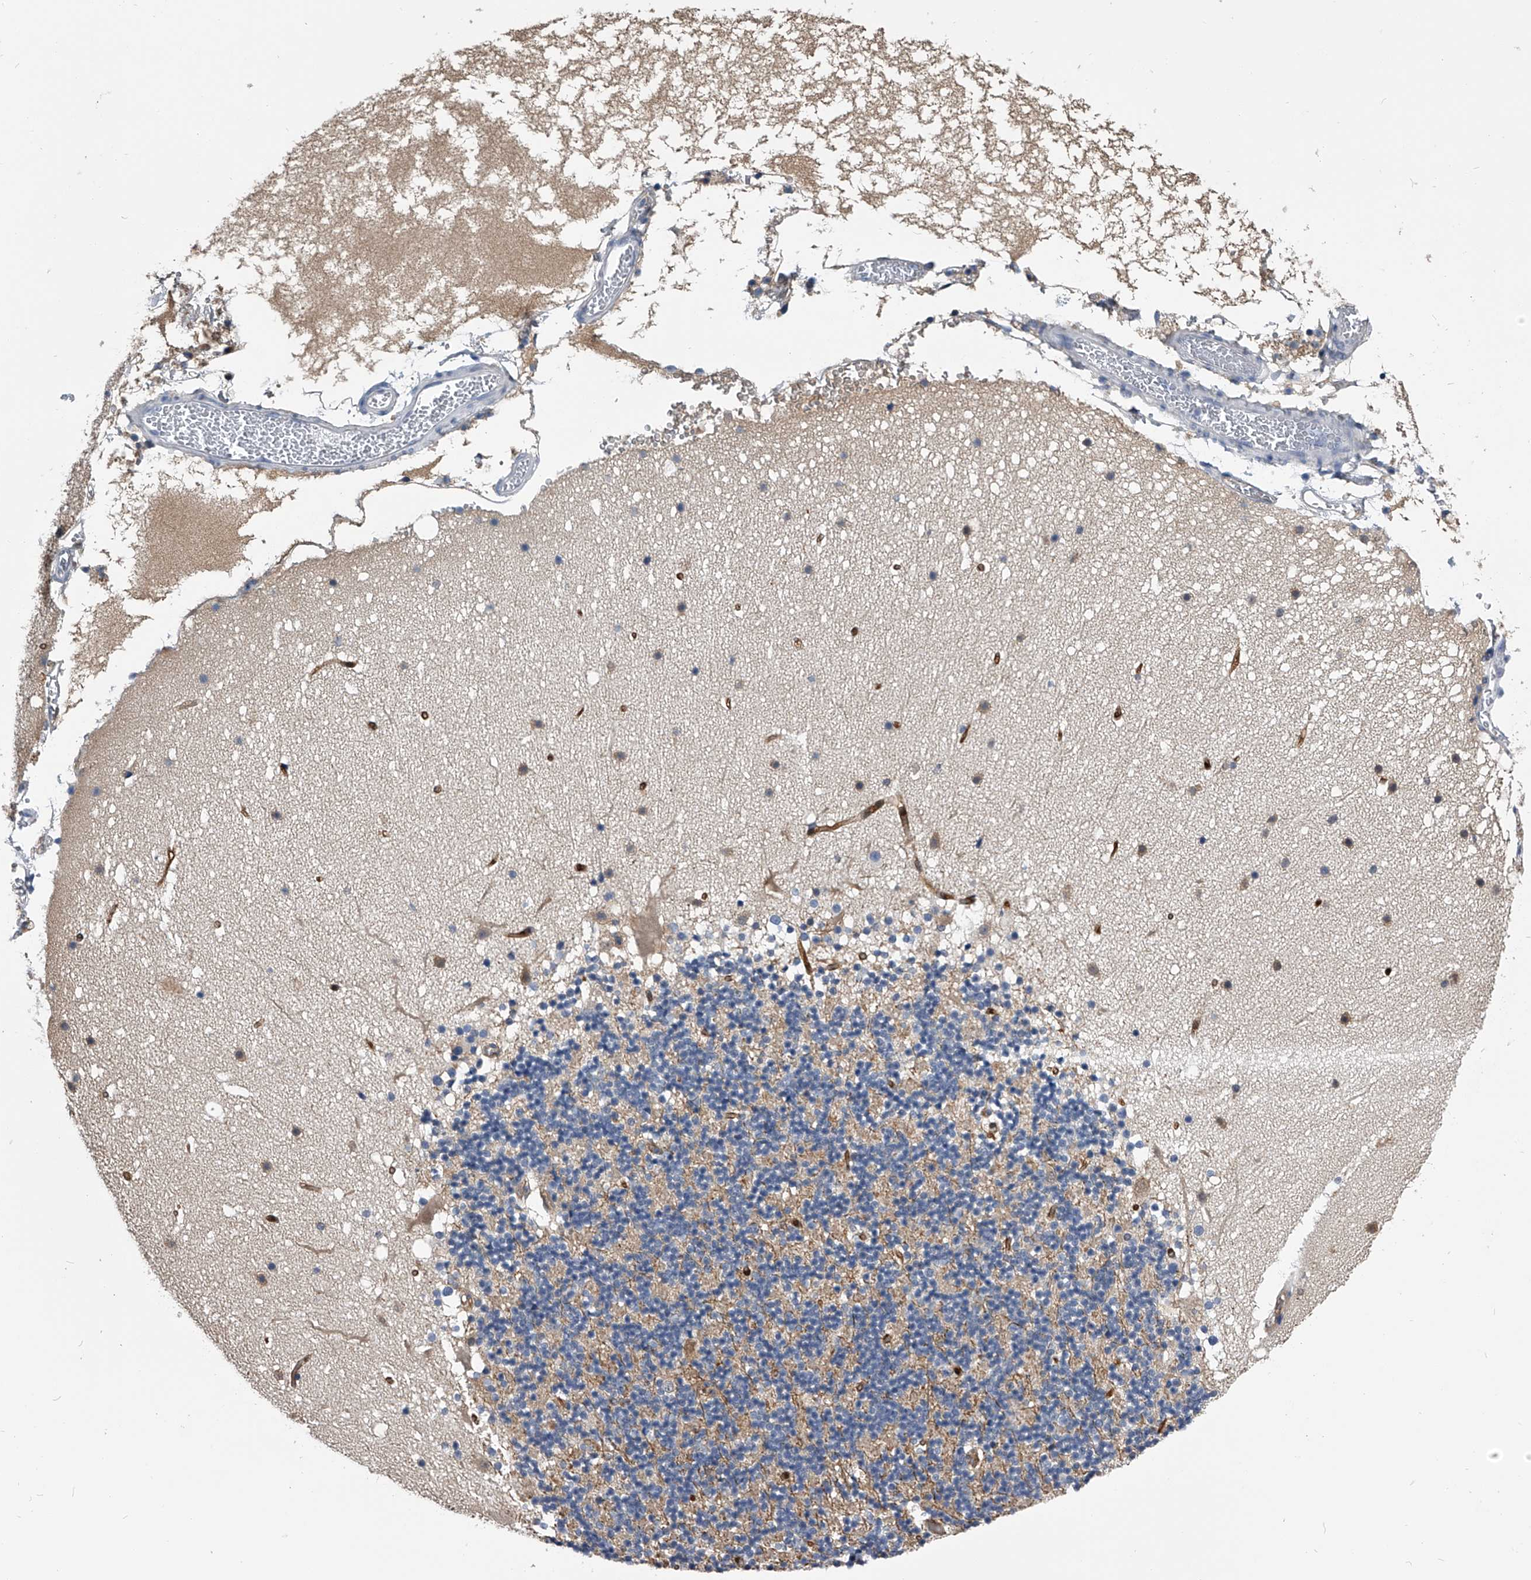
{"staining": {"intensity": "weak", "quantity": "<25%", "location": "cytoplasmic/membranous"}, "tissue": "cerebellum", "cell_type": "Cells in granular layer", "image_type": "normal", "snomed": [{"axis": "morphology", "description": "Normal tissue, NOS"}, {"axis": "topography", "description": "Cerebellum"}], "caption": "This is a histopathology image of immunohistochemistry staining of unremarkable cerebellum, which shows no positivity in cells in granular layer.", "gene": "PDXK", "patient": {"sex": "male", "age": 57}}